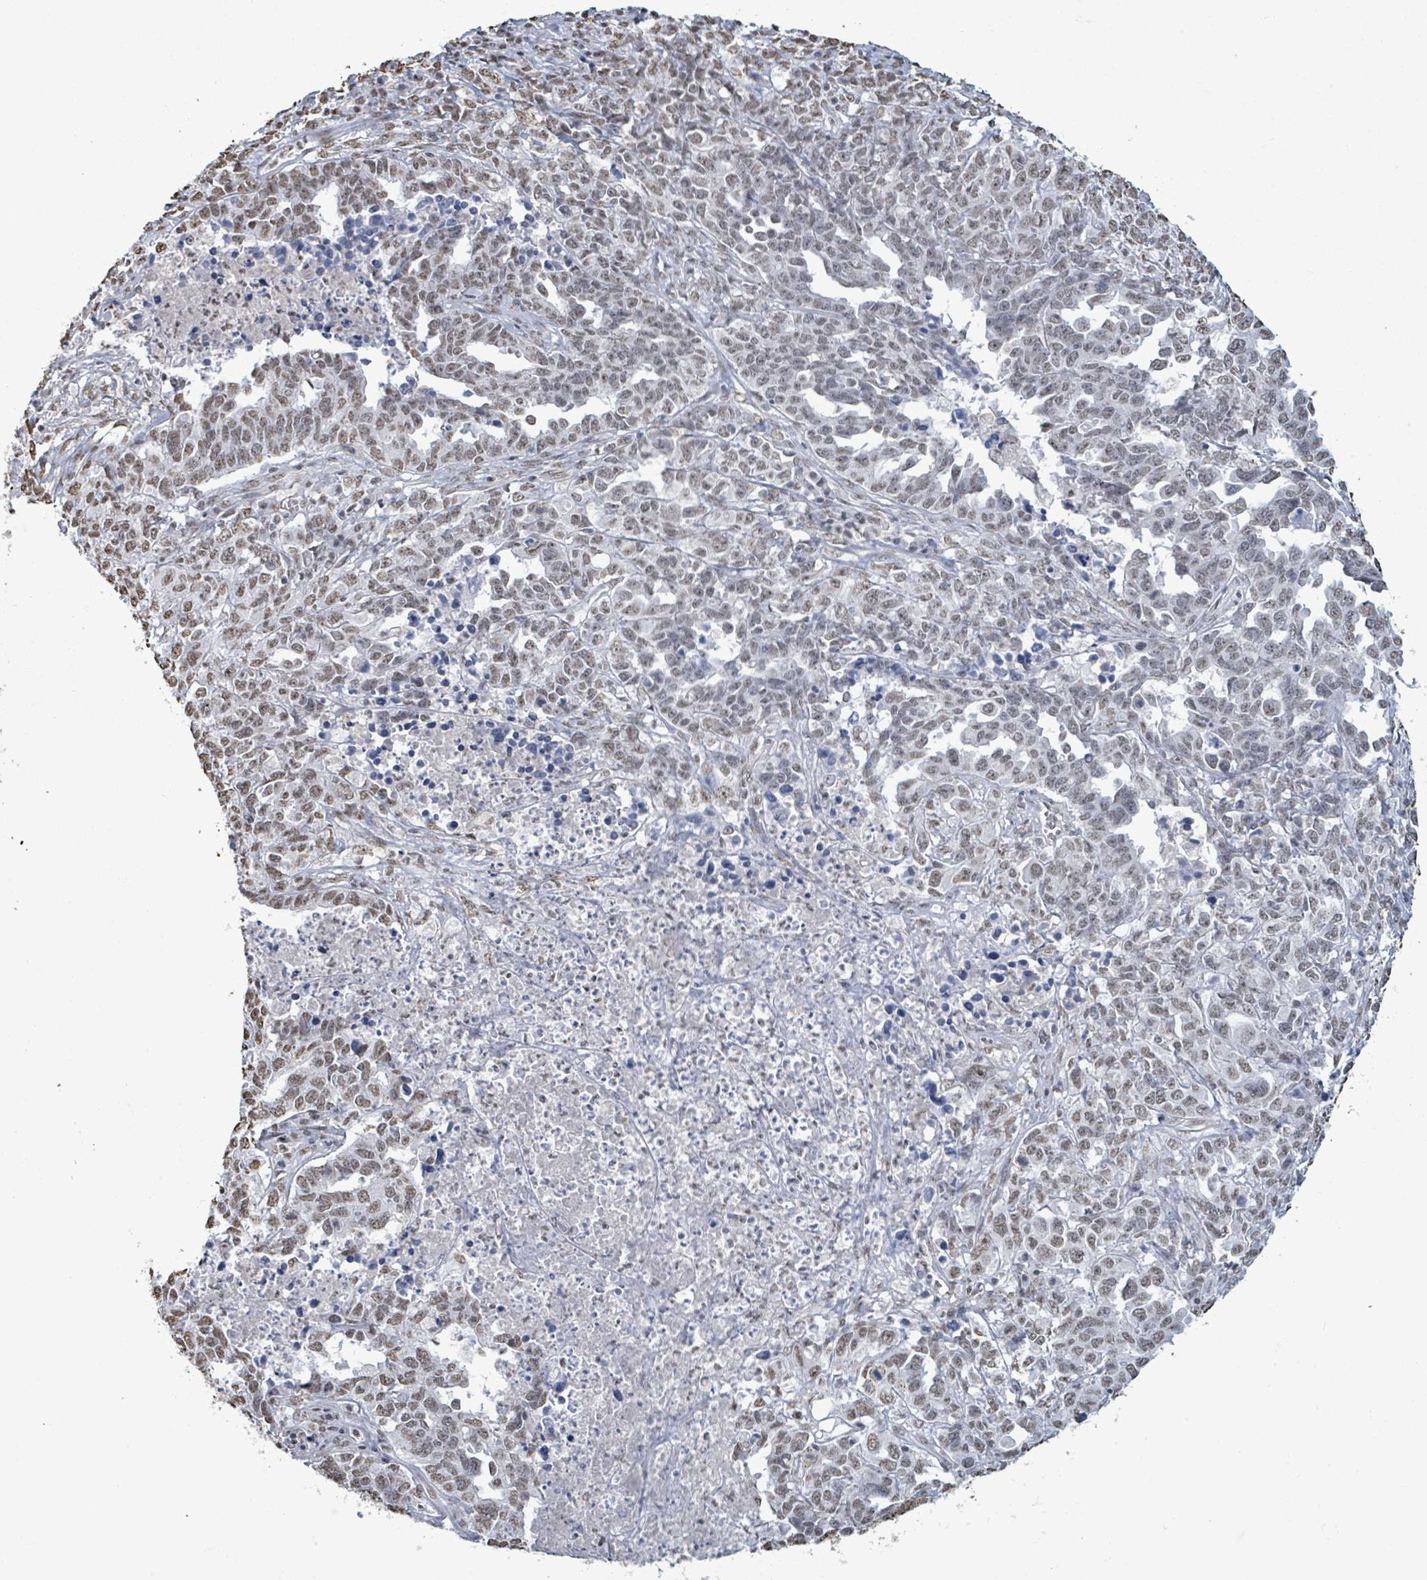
{"staining": {"intensity": "weak", "quantity": ">75%", "location": "nuclear"}, "tissue": "ovarian cancer", "cell_type": "Tumor cells", "image_type": "cancer", "snomed": [{"axis": "morphology", "description": "Carcinoma, endometroid"}, {"axis": "topography", "description": "Ovary"}], "caption": "Tumor cells exhibit low levels of weak nuclear staining in approximately >75% of cells in human ovarian cancer.", "gene": "SAMD14", "patient": {"sex": "female", "age": 62}}